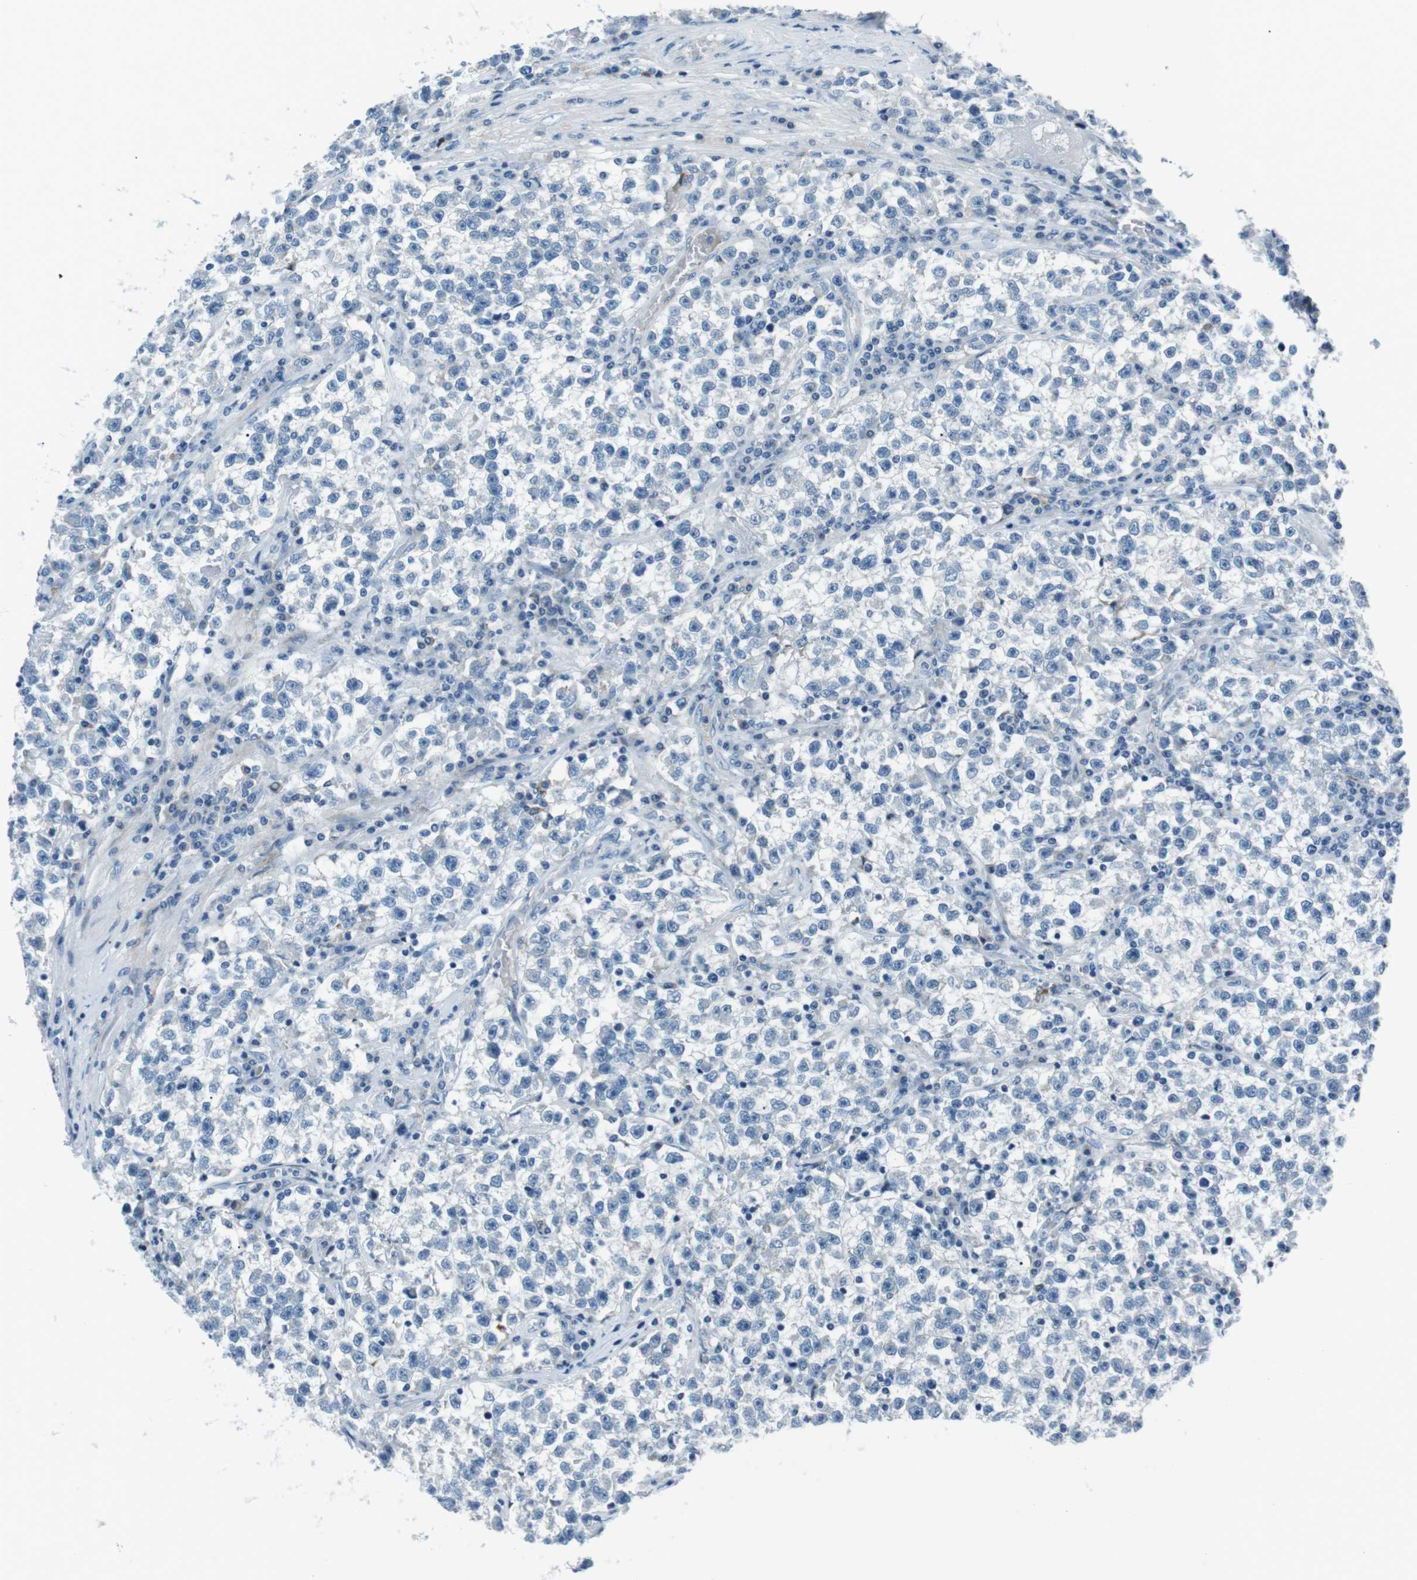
{"staining": {"intensity": "negative", "quantity": "none", "location": "none"}, "tissue": "testis cancer", "cell_type": "Tumor cells", "image_type": "cancer", "snomed": [{"axis": "morphology", "description": "Seminoma, NOS"}, {"axis": "topography", "description": "Testis"}], "caption": "An image of testis seminoma stained for a protein reveals no brown staining in tumor cells.", "gene": "CSF2RA", "patient": {"sex": "male", "age": 22}}